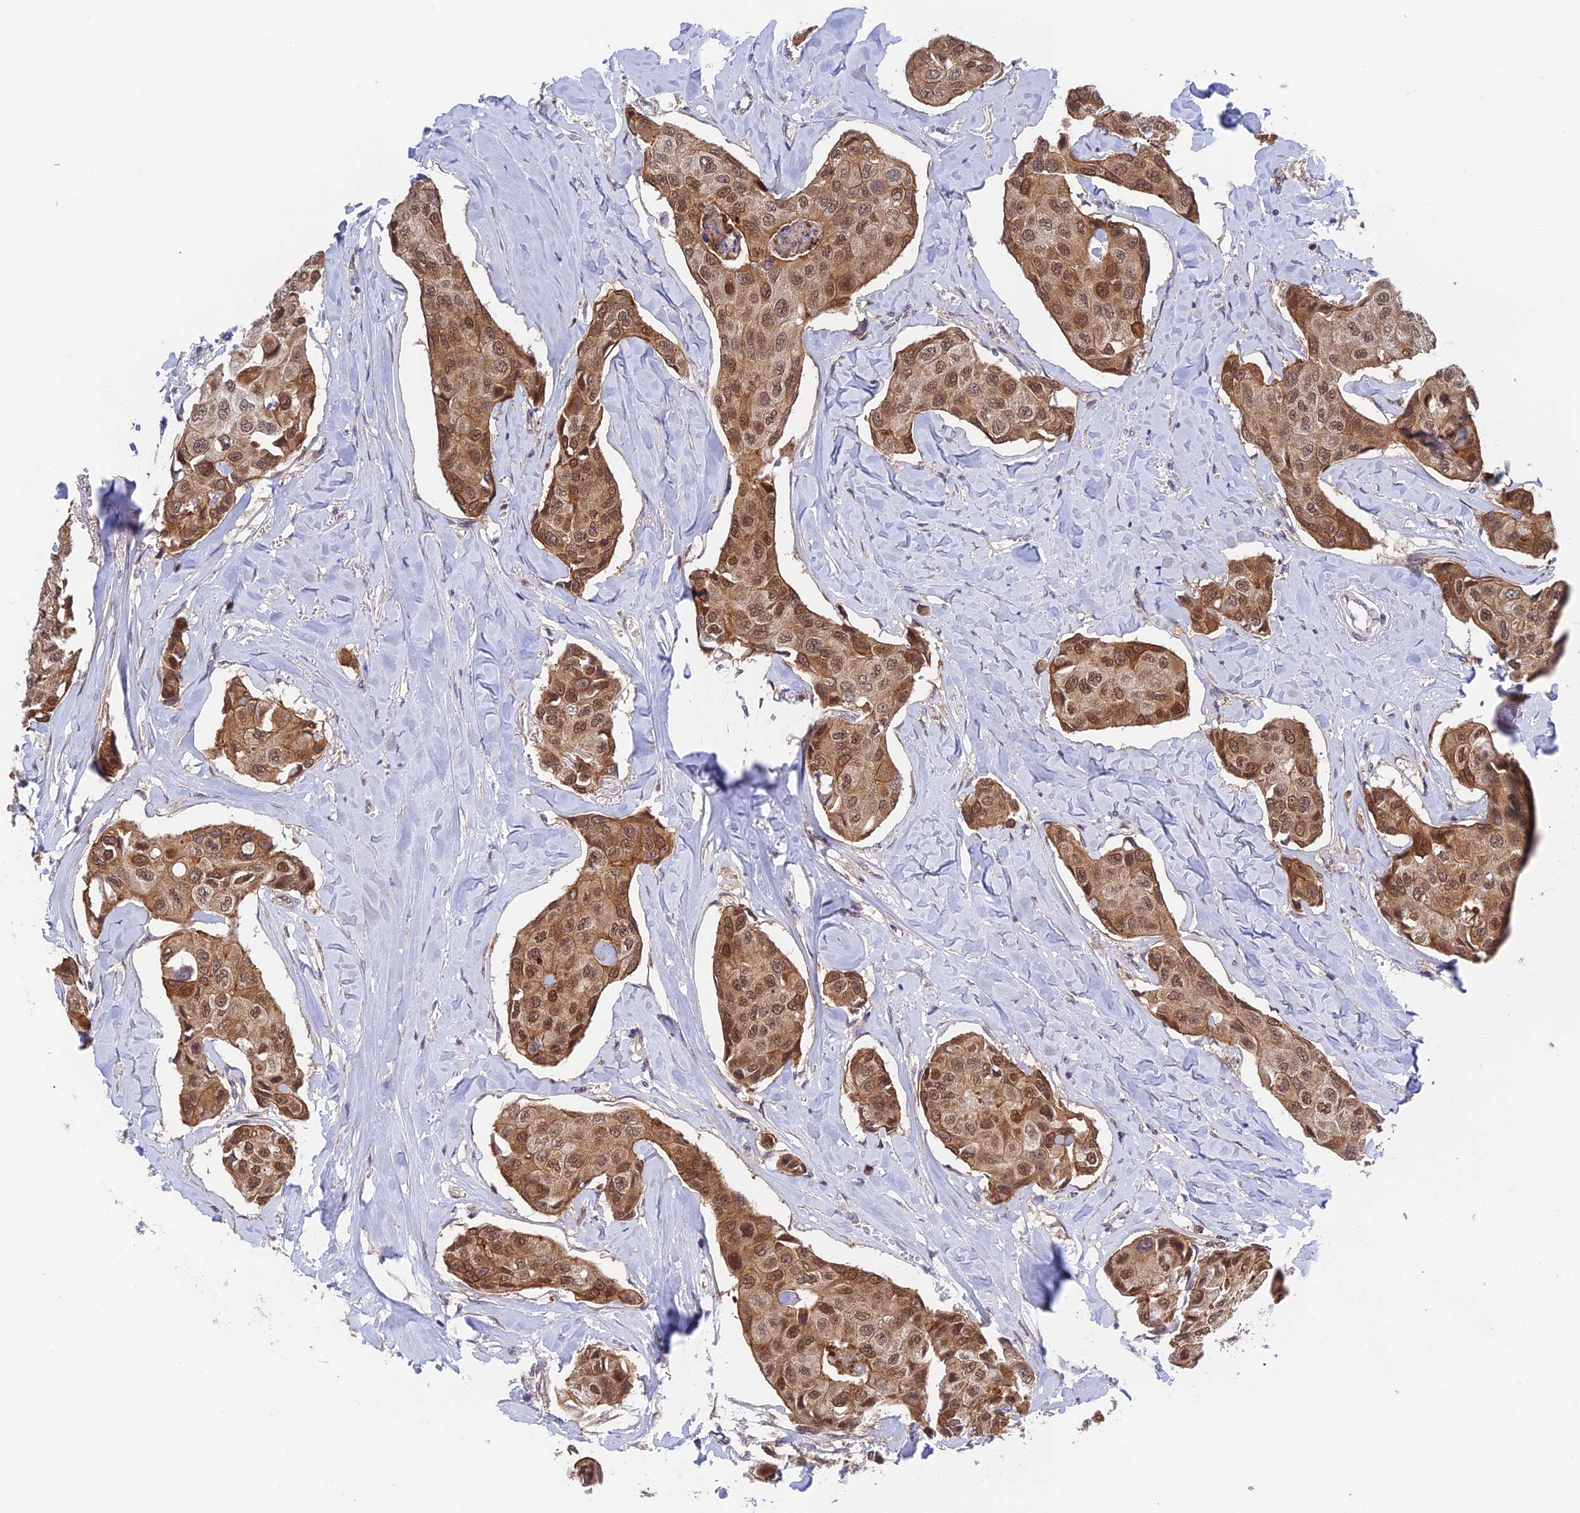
{"staining": {"intensity": "moderate", "quantity": ">75%", "location": "cytoplasmic/membranous,nuclear"}, "tissue": "breast cancer", "cell_type": "Tumor cells", "image_type": "cancer", "snomed": [{"axis": "morphology", "description": "Duct carcinoma"}, {"axis": "topography", "description": "Breast"}], "caption": "Immunohistochemical staining of breast cancer reveals medium levels of moderate cytoplasmic/membranous and nuclear protein expression in approximately >75% of tumor cells.", "gene": "TCEA1", "patient": {"sex": "female", "age": 80}}